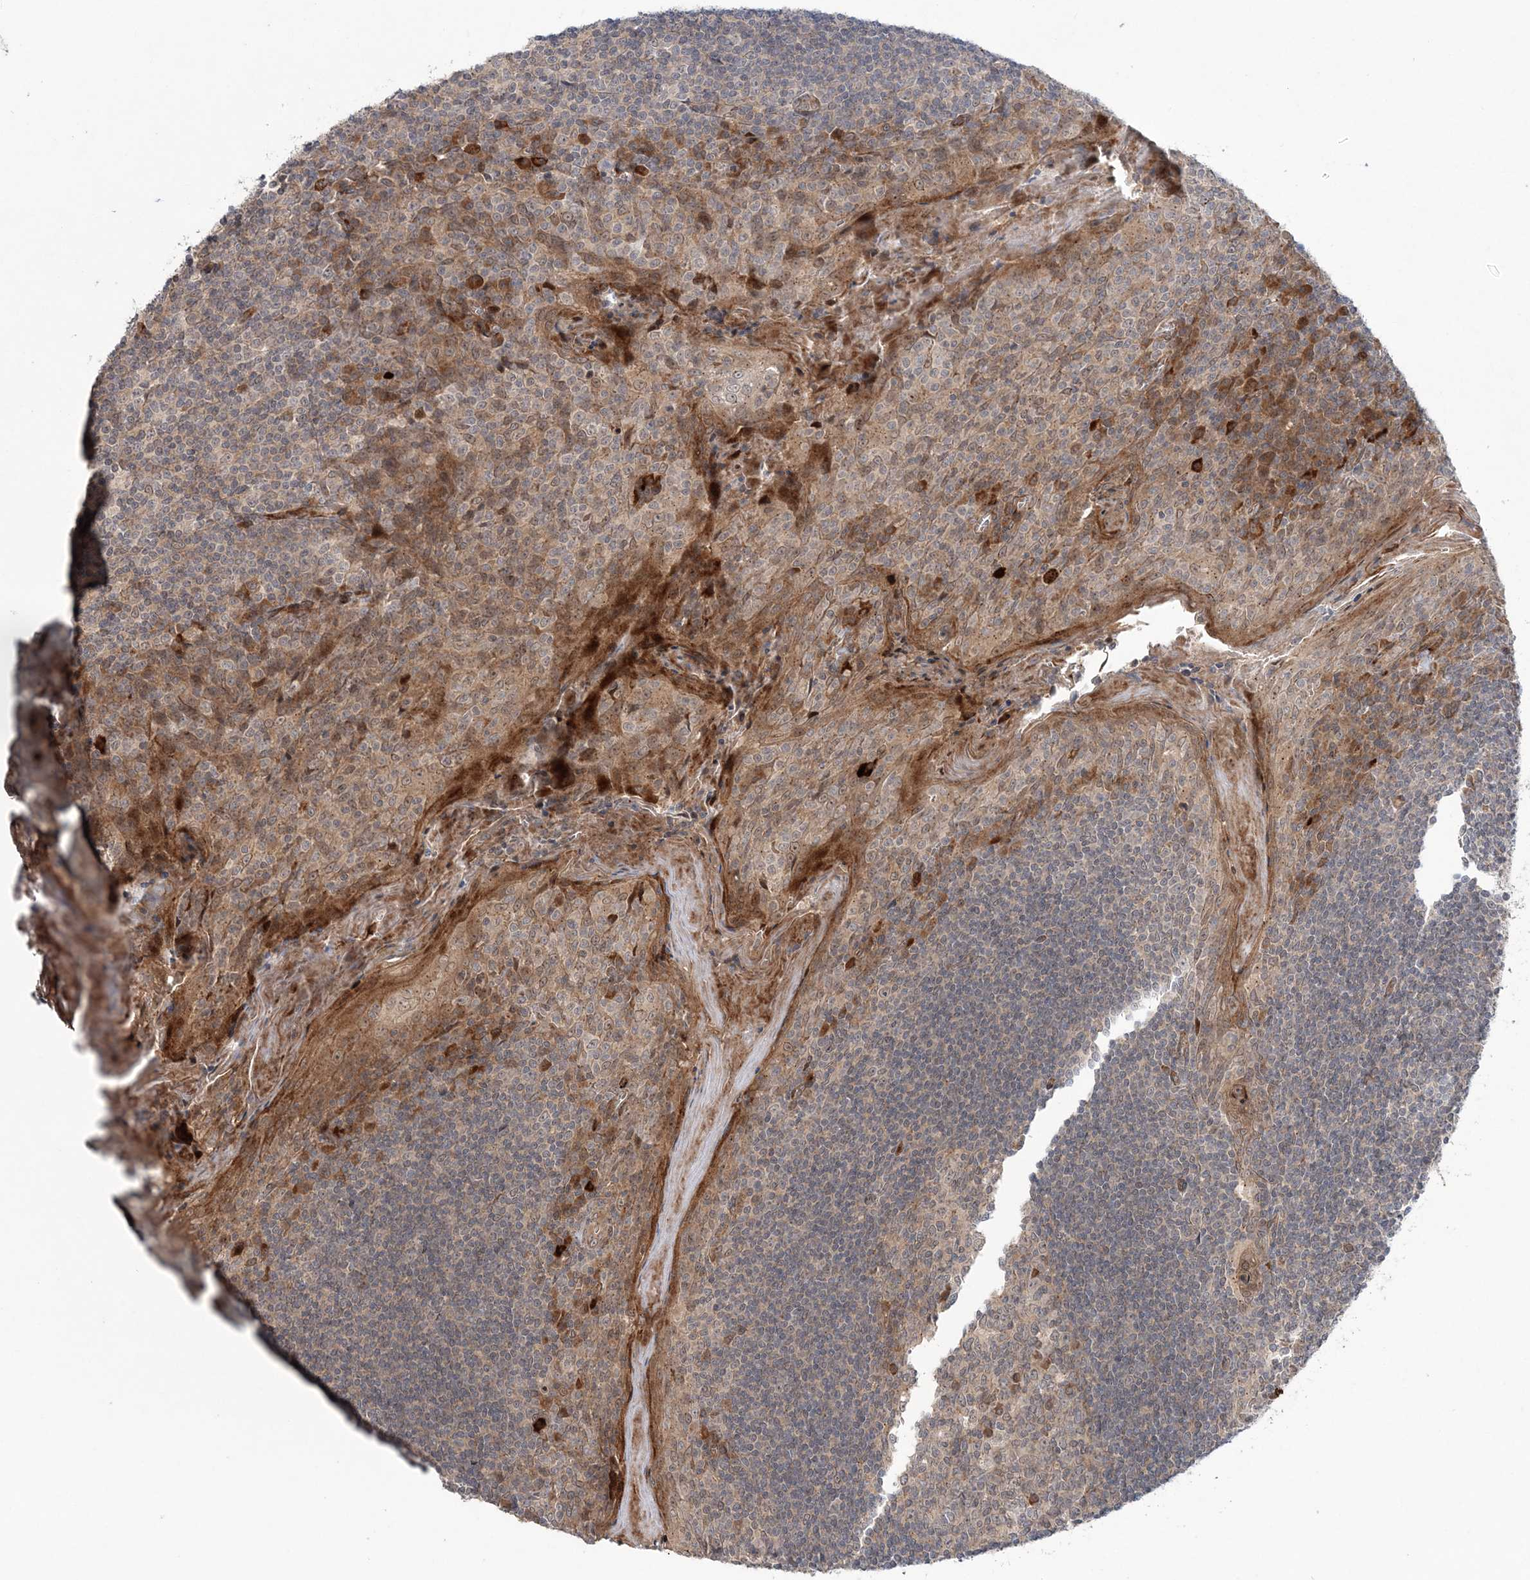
{"staining": {"intensity": "weak", "quantity": "<25%", "location": "cytoplasmic/membranous"}, "tissue": "tonsil", "cell_type": "Germinal center cells", "image_type": "normal", "snomed": [{"axis": "morphology", "description": "Normal tissue, NOS"}, {"axis": "topography", "description": "Tonsil"}], "caption": "IHC of unremarkable human tonsil reveals no expression in germinal center cells.", "gene": "UBTD2", "patient": {"sex": "male", "age": 27}}